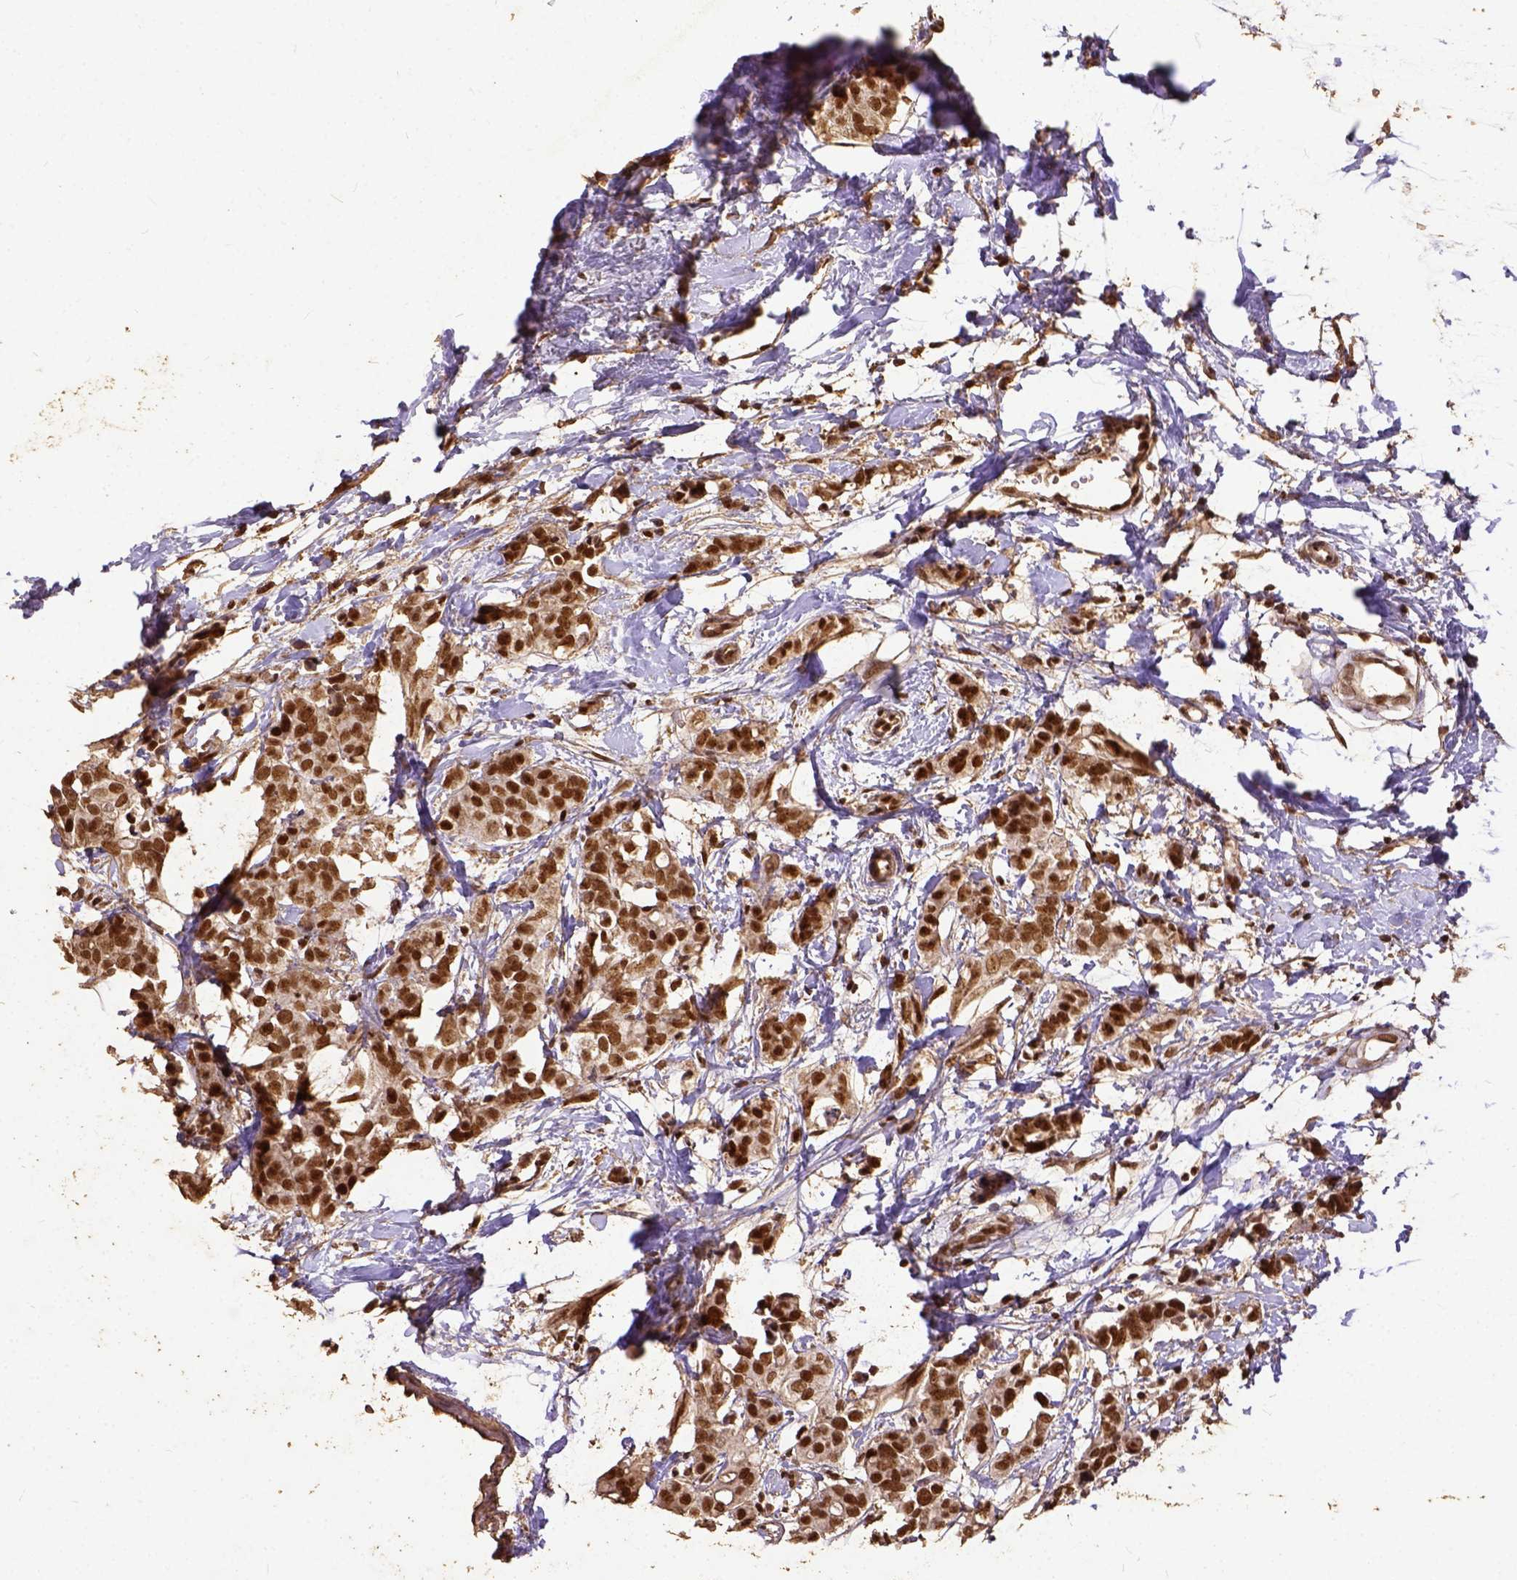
{"staining": {"intensity": "strong", "quantity": ">75%", "location": "nuclear"}, "tissue": "breast cancer", "cell_type": "Tumor cells", "image_type": "cancer", "snomed": [{"axis": "morphology", "description": "Duct carcinoma"}, {"axis": "topography", "description": "Breast"}], "caption": "This histopathology image demonstrates immunohistochemistry (IHC) staining of breast cancer (invasive ductal carcinoma), with high strong nuclear expression in approximately >75% of tumor cells.", "gene": "NACC1", "patient": {"sex": "female", "age": 40}}